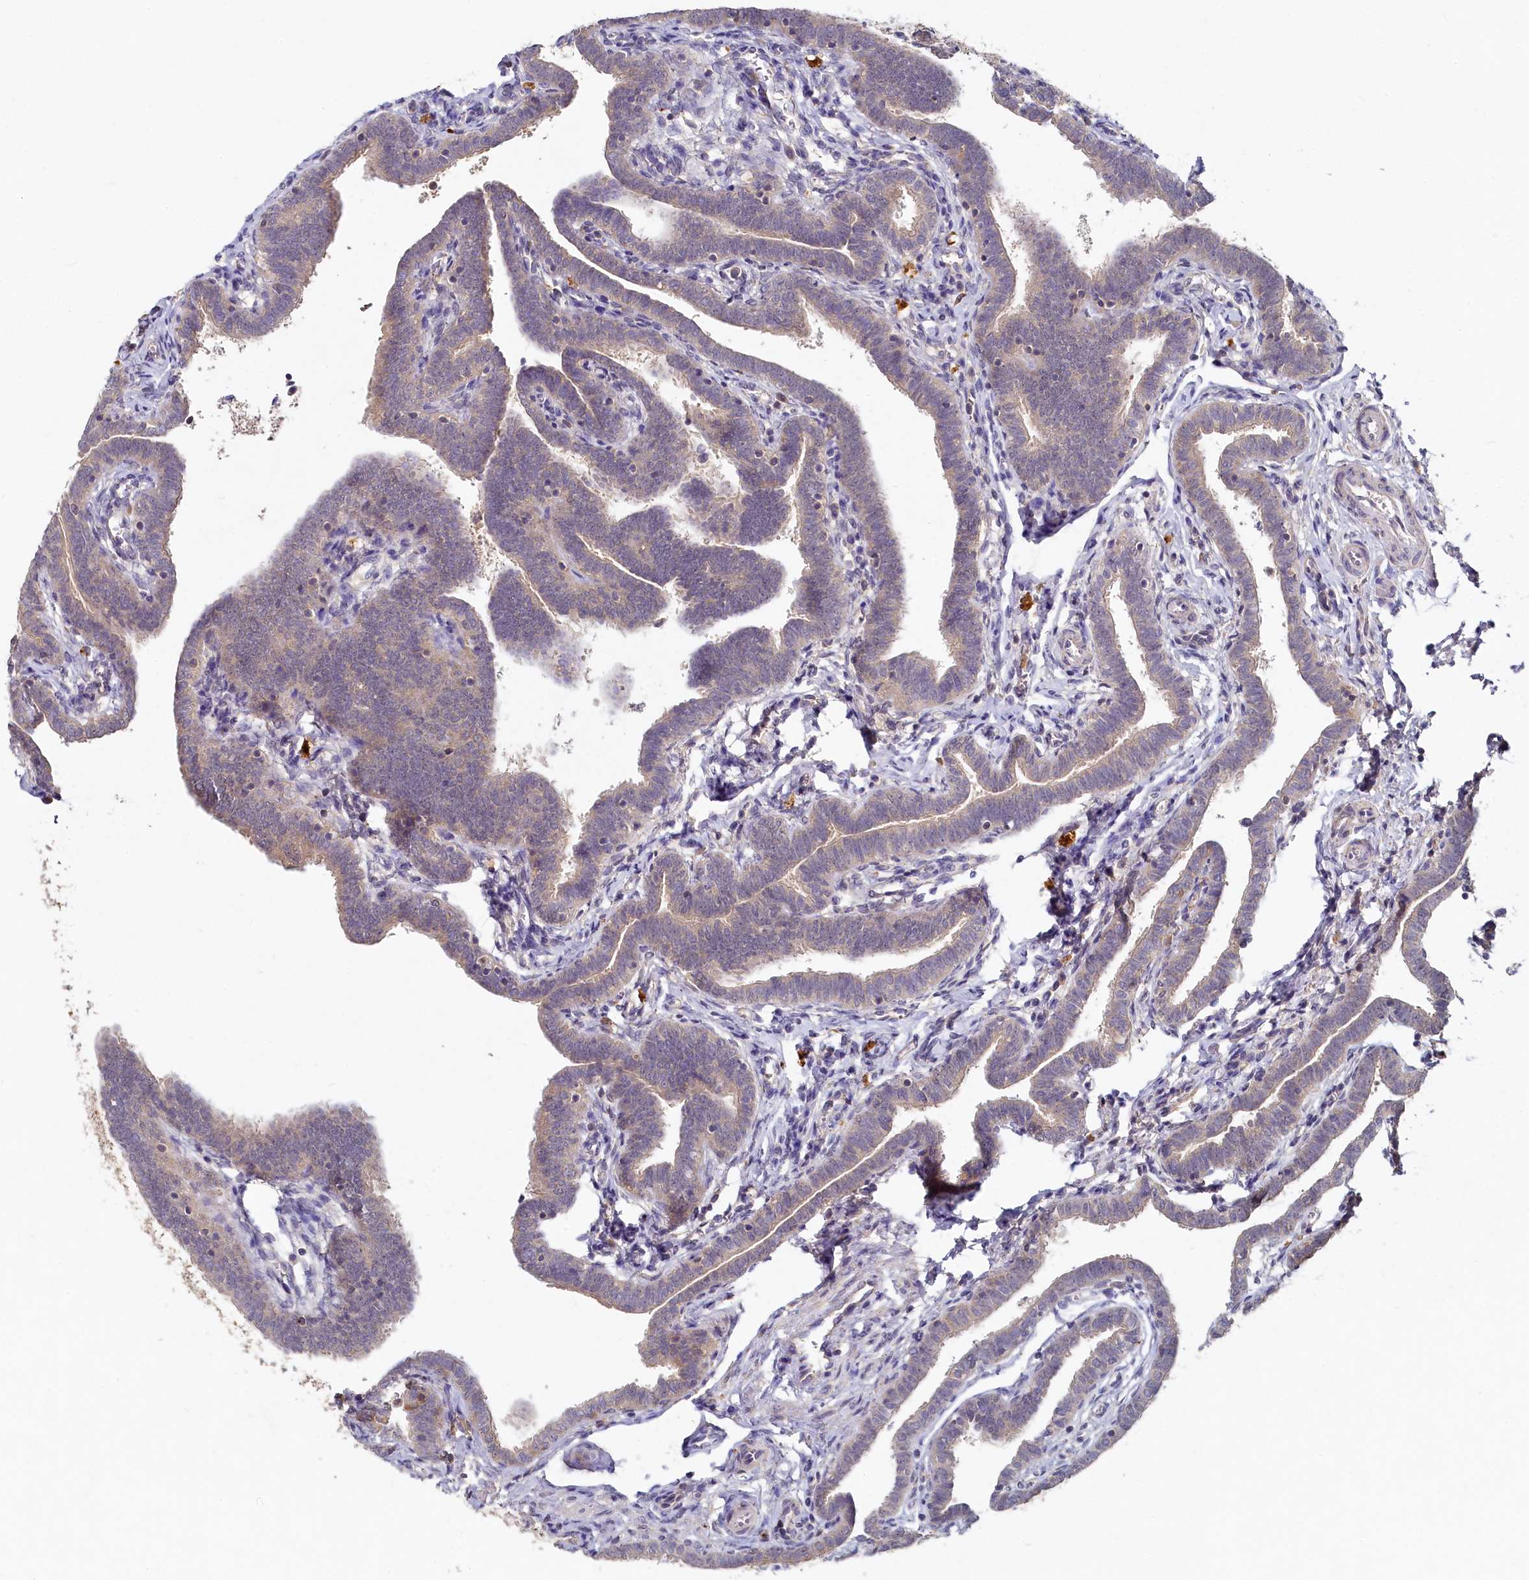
{"staining": {"intensity": "weak", "quantity": "25%-75%", "location": "cytoplasmic/membranous"}, "tissue": "fallopian tube", "cell_type": "Glandular cells", "image_type": "normal", "snomed": [{"axis": "morphology", "description": "Normal tissue, NOS"}, {"axis": "topography", "description": "Fallopian tube"}], "caption": "Immunohistochemical staining of benign fallopian tube displays low levels of weak cytoplasmic/membranous positivity in about 25%-75% of glandular cells. The protein is shown in brown color, while the nuclei are stained blue.", "gene": "HERC3", "patient": {"sex": "female", "age": 36}}